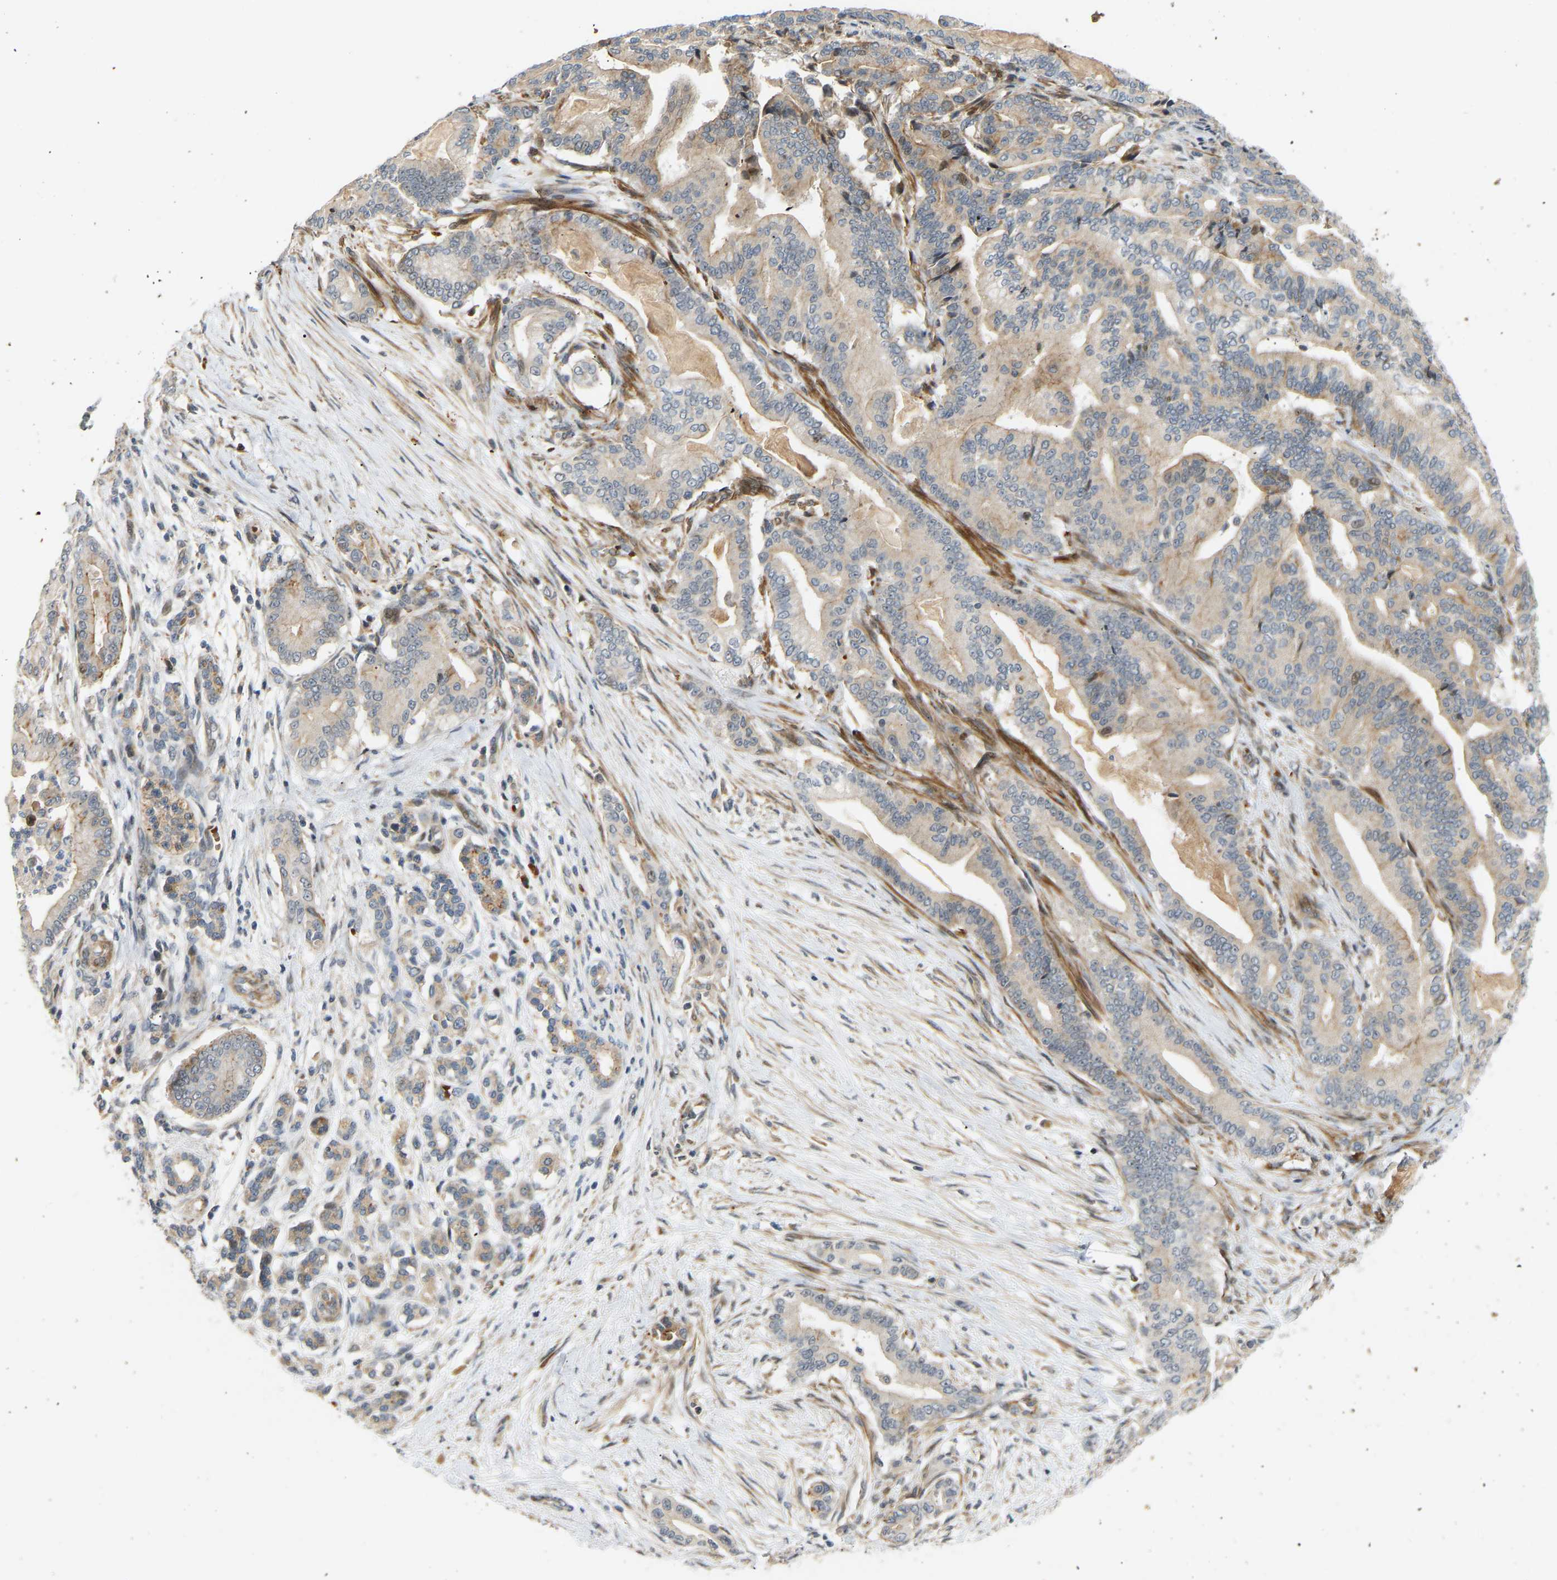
{"staining": {"intensity": "moderate", "quantity": "25%-75%", "location": "cytoplasmic/membranous"}, "tissue": "pancreatic cancer", "cell_type": "Tumor cells", "image_type": "cancer", "snomed": [{"axis": "morphology", "description": "Normal tissue, NOS"}, {"axis": "morphology", "description": "Adenocarcinoma, NOS"}, {"axis": "topography", "description": "Pancreas"}], "caption": "The photomicrograph reveals staining of pancreatic adenocarcinoma, revealing moderate cytoplasmic/membranous protein staining (brown color) within tumor cells. Immunohistochemistry stains the protein of interest in brown and the nuclei are stained blue.", "gene": "POGLUT2", "patient": {"sex": "male", "age": 63}}